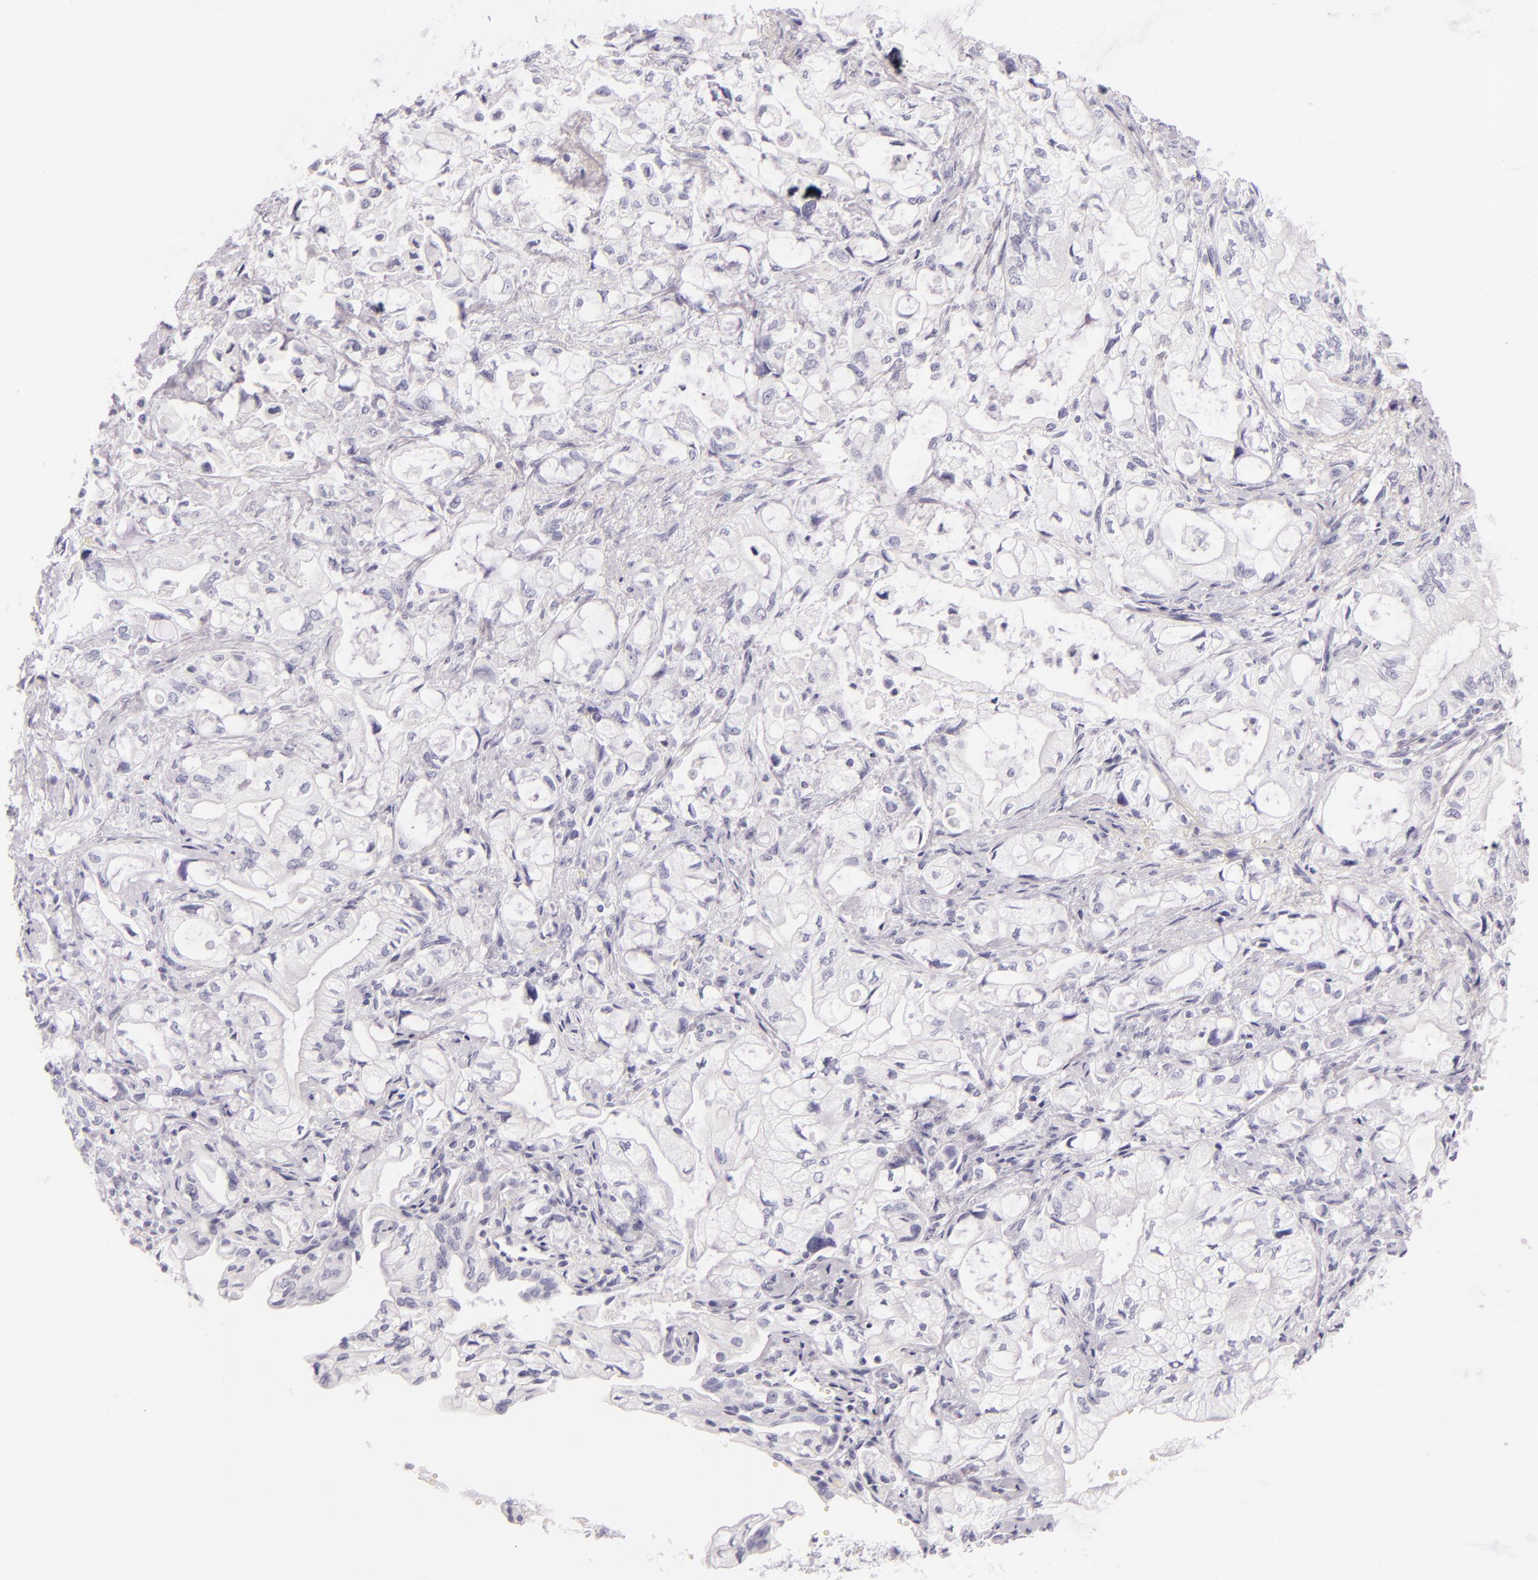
{"staining": {"intensity": "negative", "quantity": "none", "location": "none"}, "tissue": "pancreatic cancer", "cell_type": "Tumor cells", "image_type": "cancer", "snomed": [{"axis": "morphology", "description": "Adenocarcinoma, NOS"}, {"axis": "topography", "description": "Pancreas"}], "caption": "A micrograph of pancreatic adenocarcinoma stained for a protein reveals no brown staining in tumor cells.", "gene": "INA", "patient": {"sex": "male", "age": 79}}